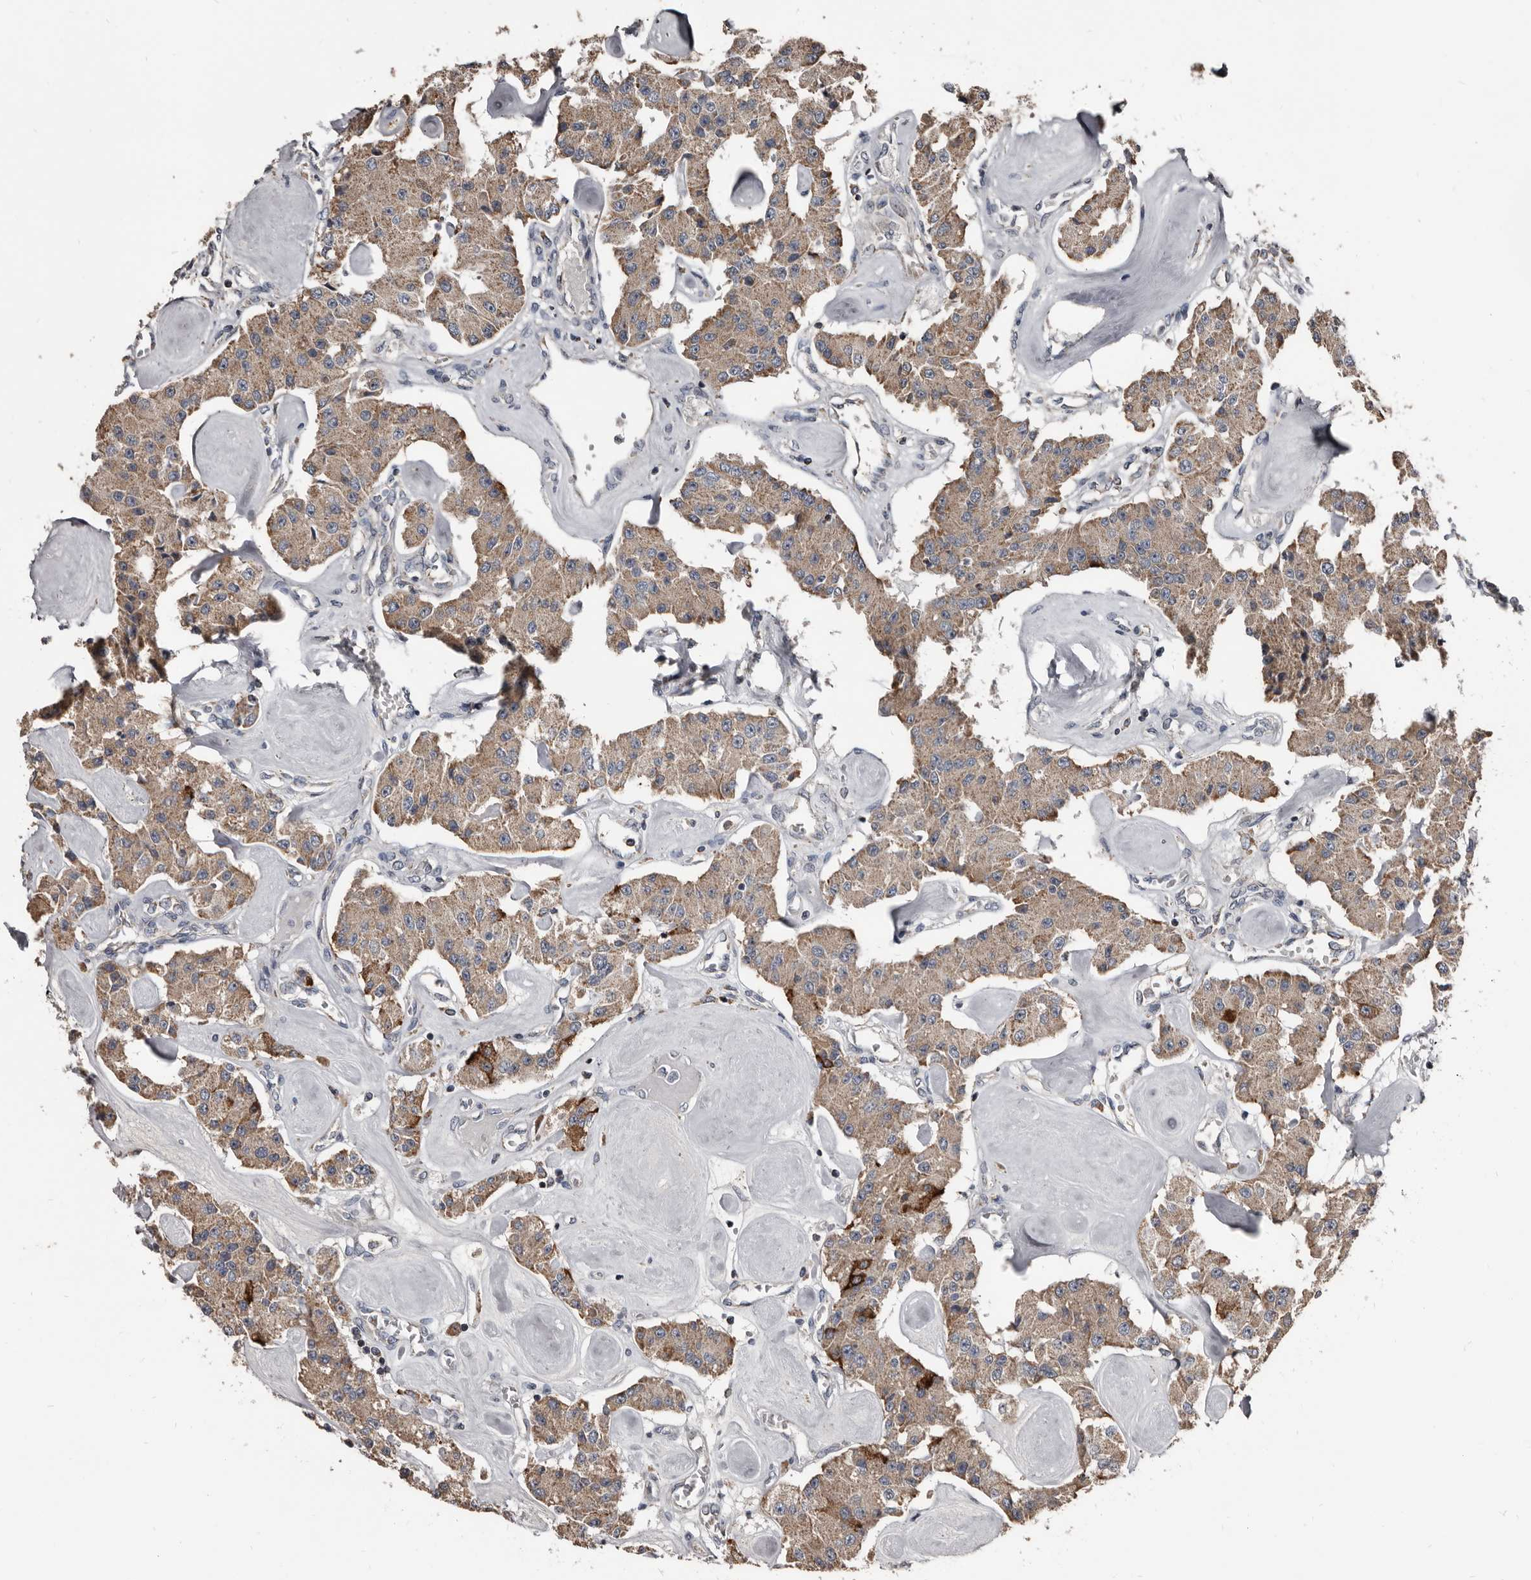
{"staining": {"intensity": "moderate", "quantity": ">75%", "location": "cytoplasmic/membranous"}, "tissue": "carcinoid", "cell_type": "Tumor cells", "image_type": "cancer", "snomed": [{"axis": "morphology", "description": "Carcinoid, malignant, NOS"}, {"axis": "topography", "description": "Pancreas"}], "caption": "This image demonstrates carcinoid (malignant) stained with immunohistochemistry to label a protein in brown. The cytoplasmic/membranous of tumor cells show moderate positivity for the protein. Nuclei are counter-stained blue.", "gene": "GREB1", "patient": {"sex": "male", "age": 41}}